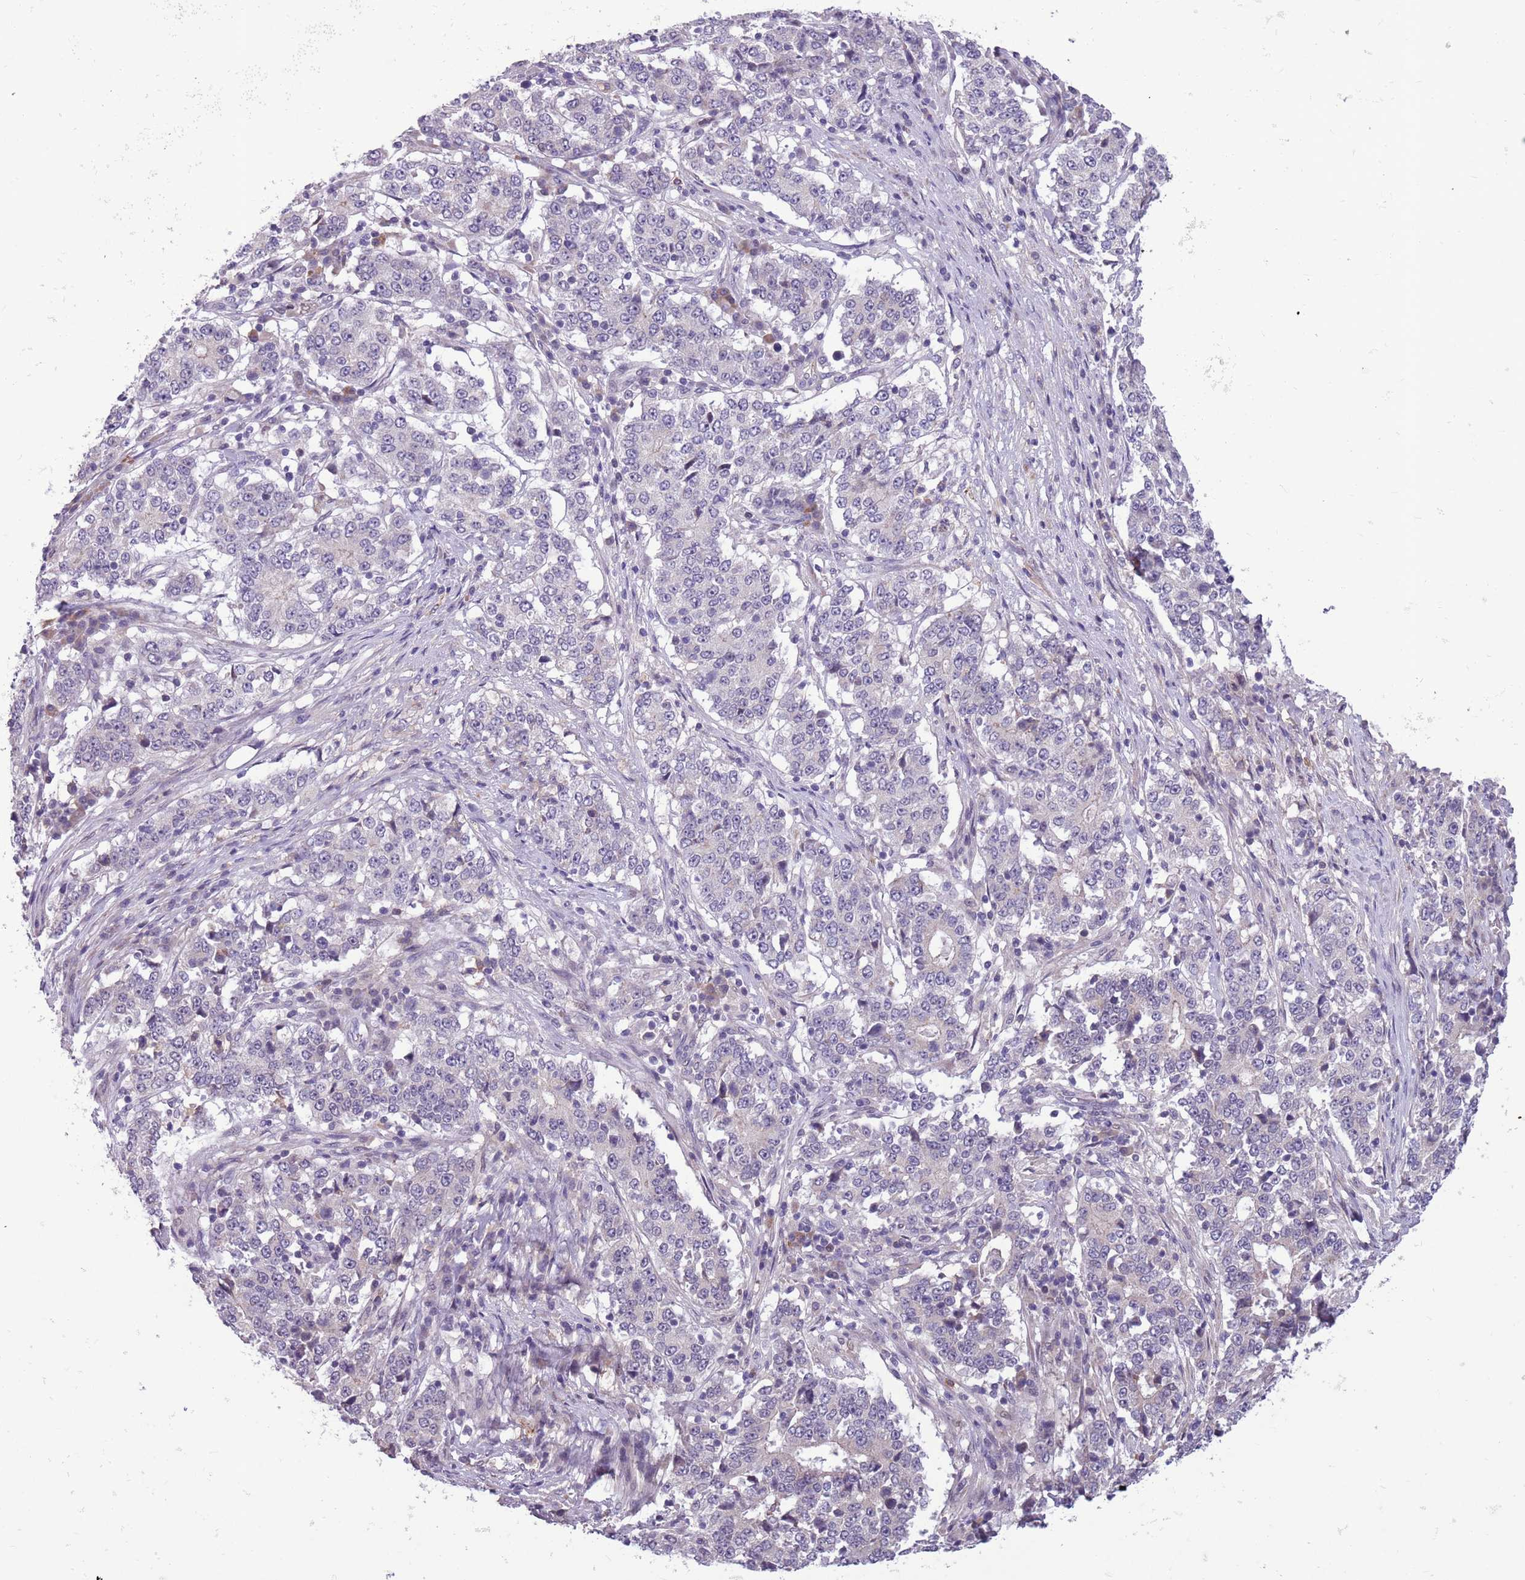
{"staining": {"intensity": "negative", "quantity": "none", "location": "none"}, "tissue": "stomach cancer", "cell_type": "Tumor cells", "image_type": "cancer", "snomed": [{"axis": "morphology", "description": "Adenocarcinoma, NOS"}, {"axis": "topography", "description": "Stomach"}], "caption": "This image is of stomach adenocarcinoma stained with immunohistochemistry to label a protein in brown with the nuclei are counter-stained blue. There is no staining in tumor cells. (DAB immunohistochemistry (IHC), high magnification).", "gene": "JAML", "patient": {"sex": "male", "age": 59}}